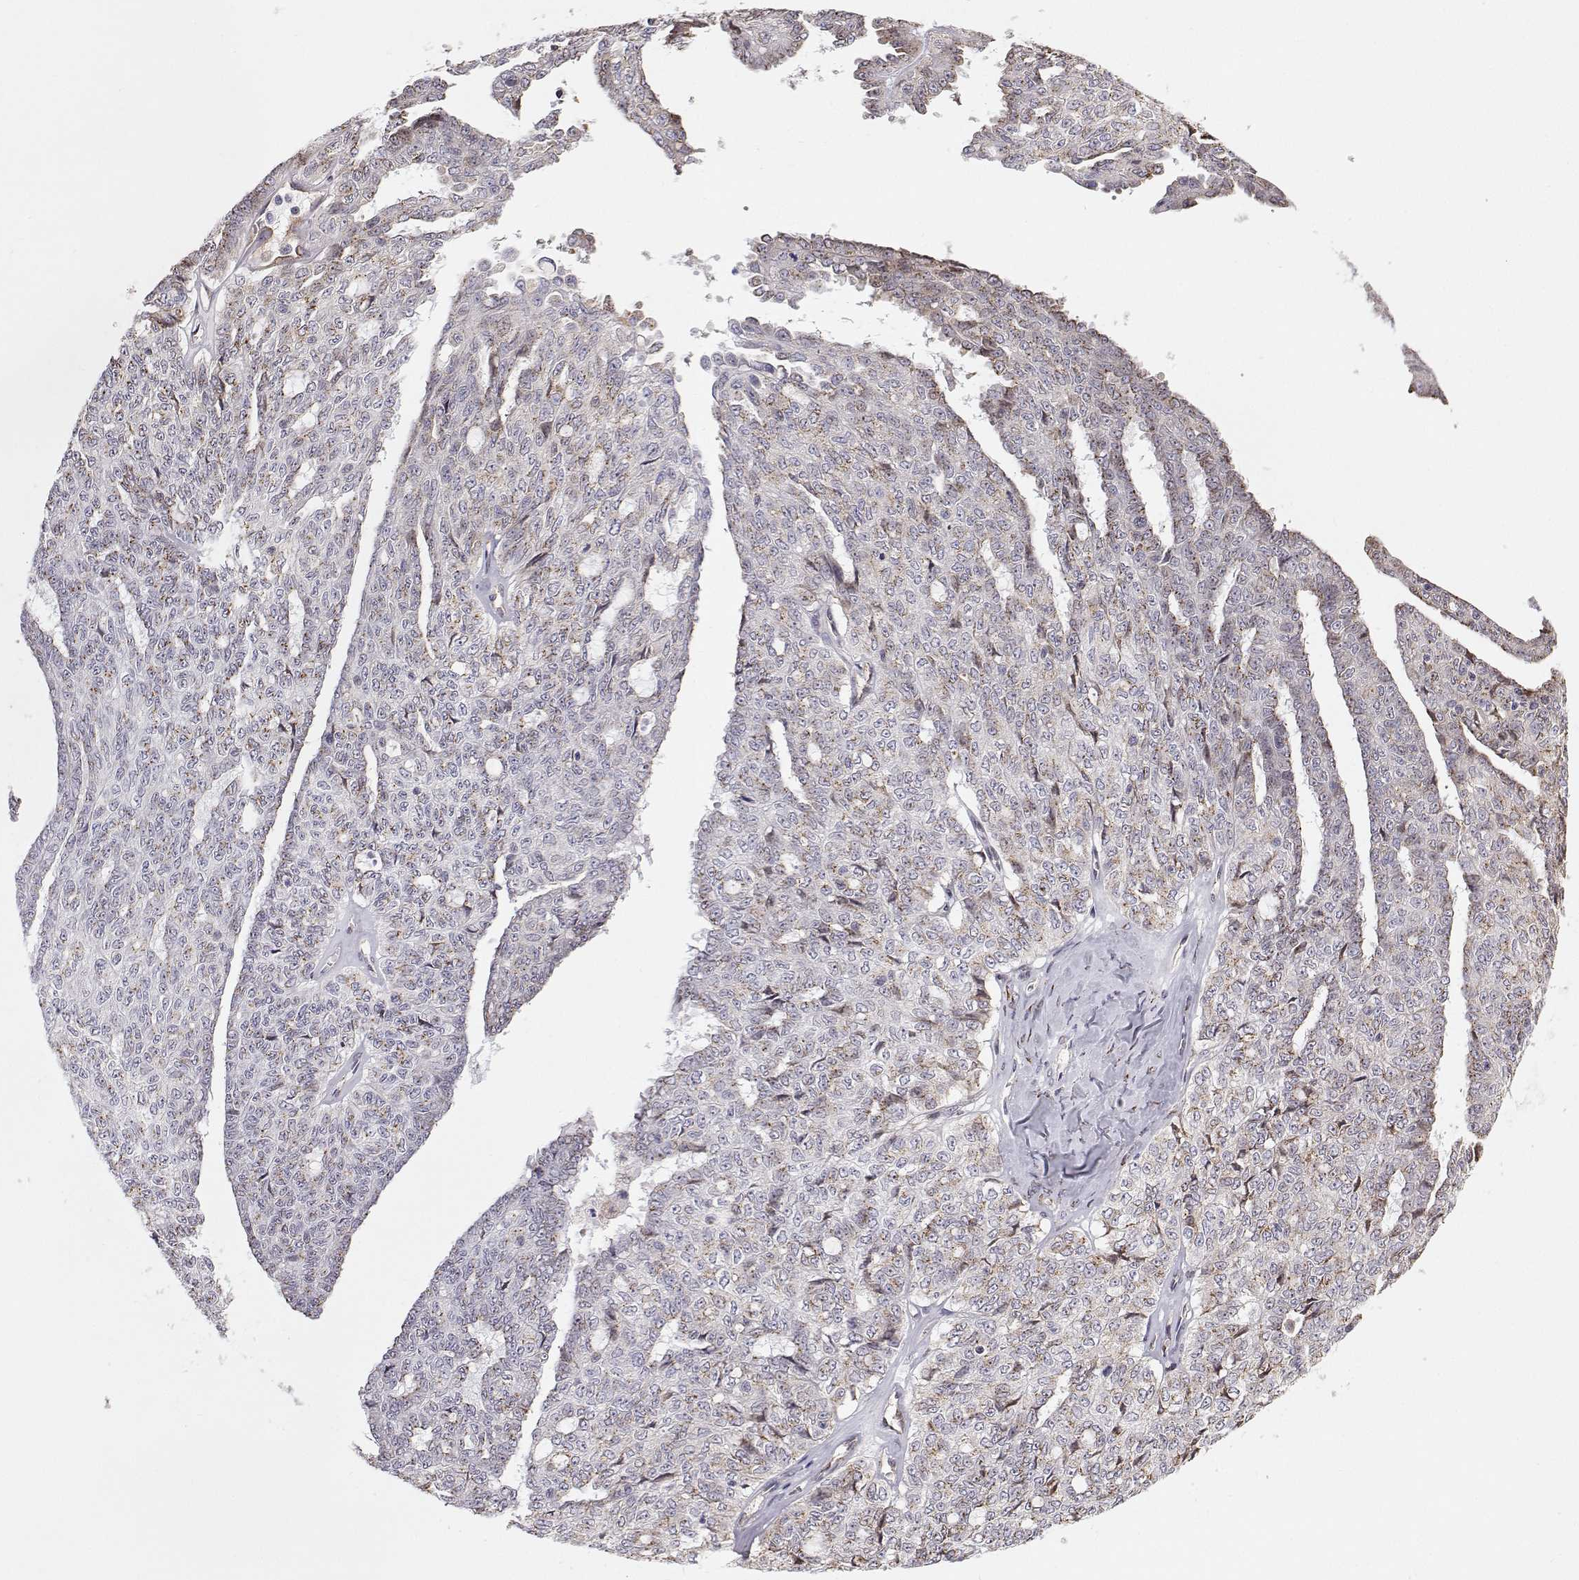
{"staining": {"intensity": "weak", "quantity": "25%-75%", "location": "cytoplasmic/membranous"}, "tissue": "ovarian cancer", "cell_type": "Tumor cells", "image_type": "cancer", "snomed": [{"axis": "morphology", "description": "Cystadenocarcinoma, serous, NOS"}, {"axis": "topography", "description": "Ovary"}], "caption": "The histopathology image displays staining of serous cystadenocarcinoma (ovarian), revealing weak cytoplasmic/membranous protein positivity (brown color) within tumor cells.", "gene": "STARD13", "patient": {"sex": "female", "age": 71}}